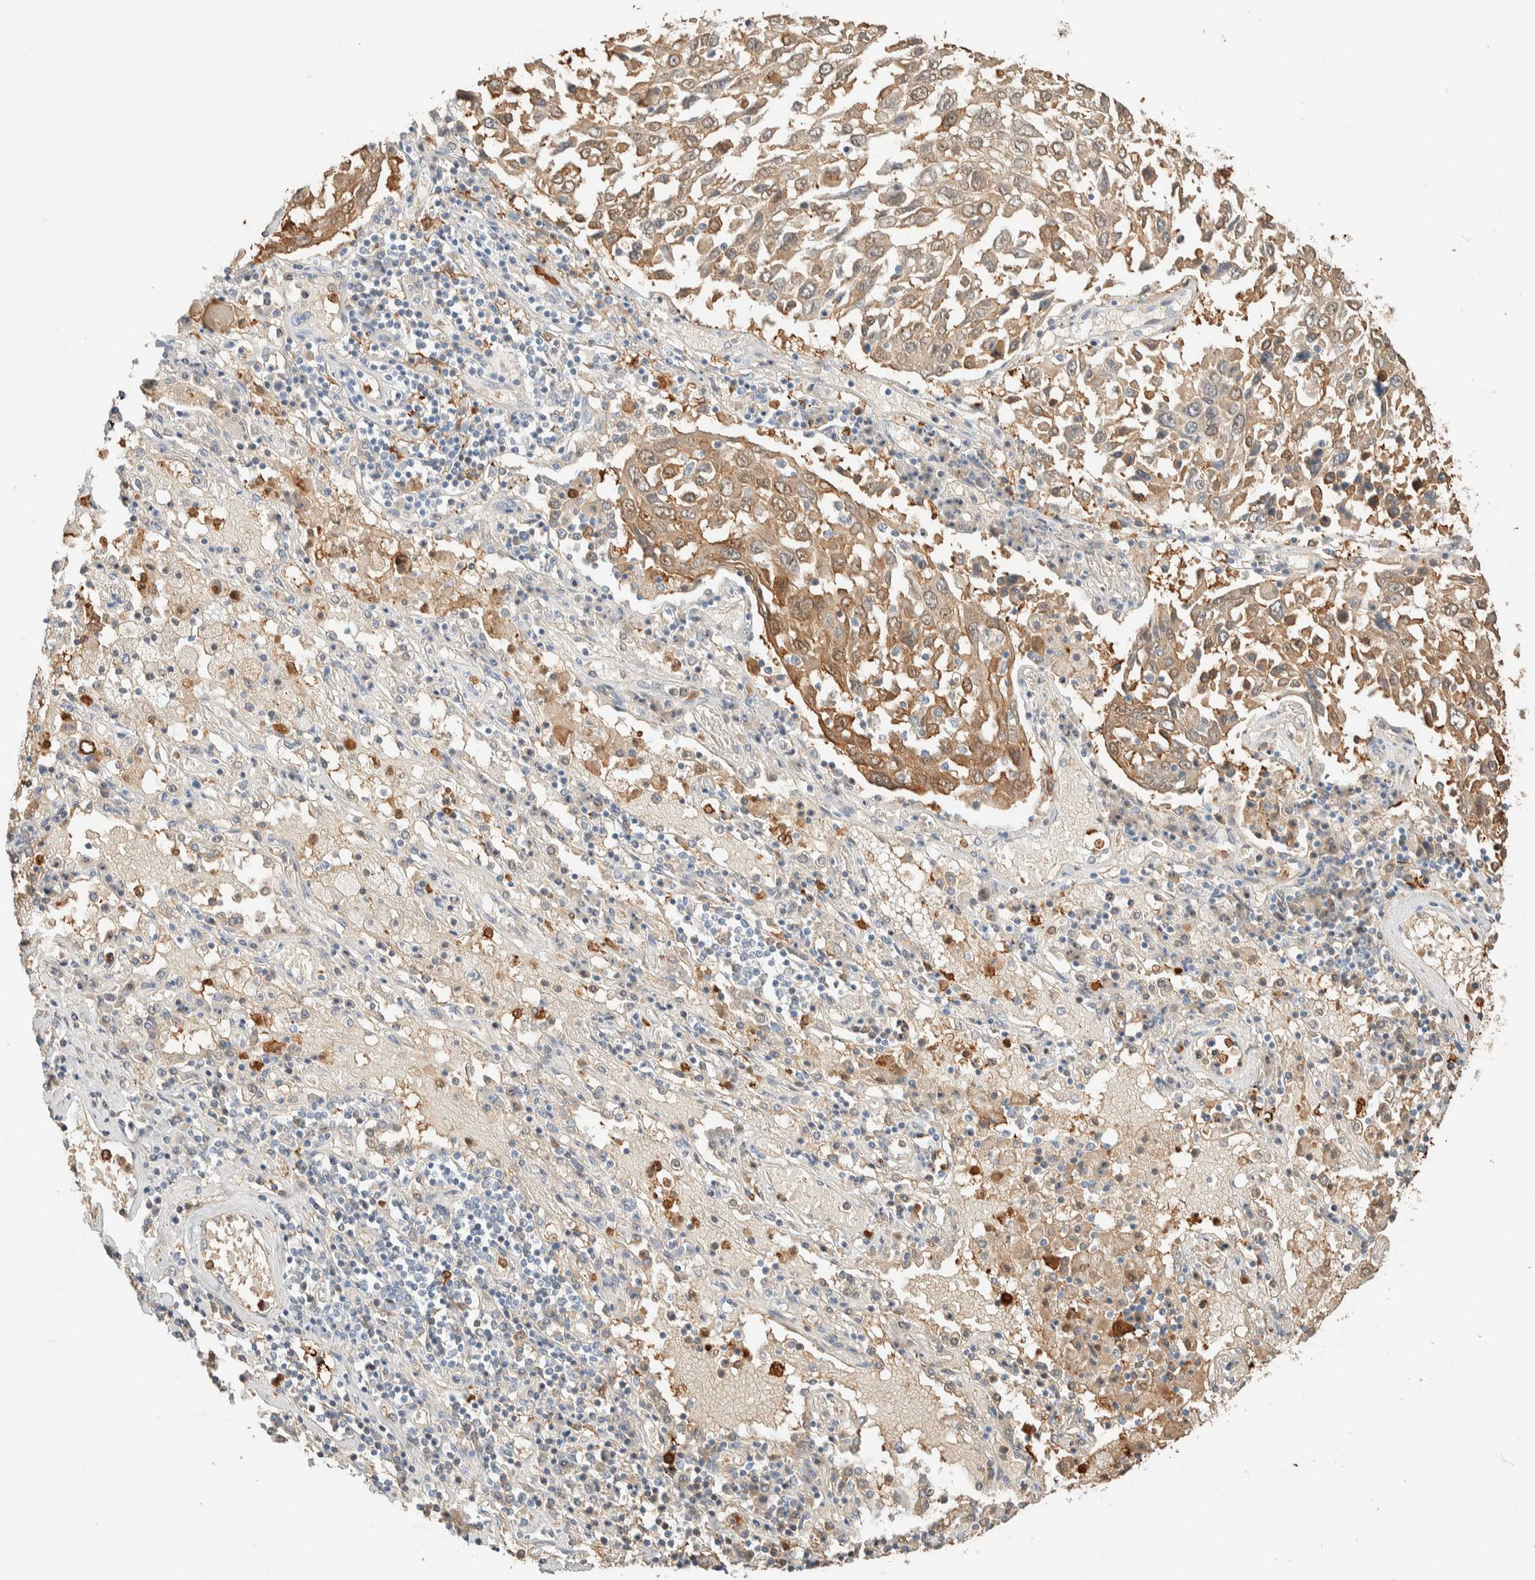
{"staining": {"intensity": "moderate", "quantity": ">75%", "location": "cytoplasmic/membranous,nuclear"}, "tissue": "lung cancer", "cell_type": "Tumor cells", "image_type": "cancer", "snomed": [{"axis": "morphology", "description": "Squamous cell carcinoma, NOS"}, {"axis": "topography", "description": "Lung"}], "caption": "Immunohistochemistry (DAB (3,3'-diaminobenzidine)) staining of lung cancer exhibits moderate cytoplasmic/membranous and nuclear protein expression in approximately >75% of tumor cells. (Stains: DAB (3,3'-diaminobenzidine) in brown, nuclei in blue, Microscopy: brightfield microscopy at high magnification).", "gene": "SETD4", "patient": {"sex": "male", "age": 61}}